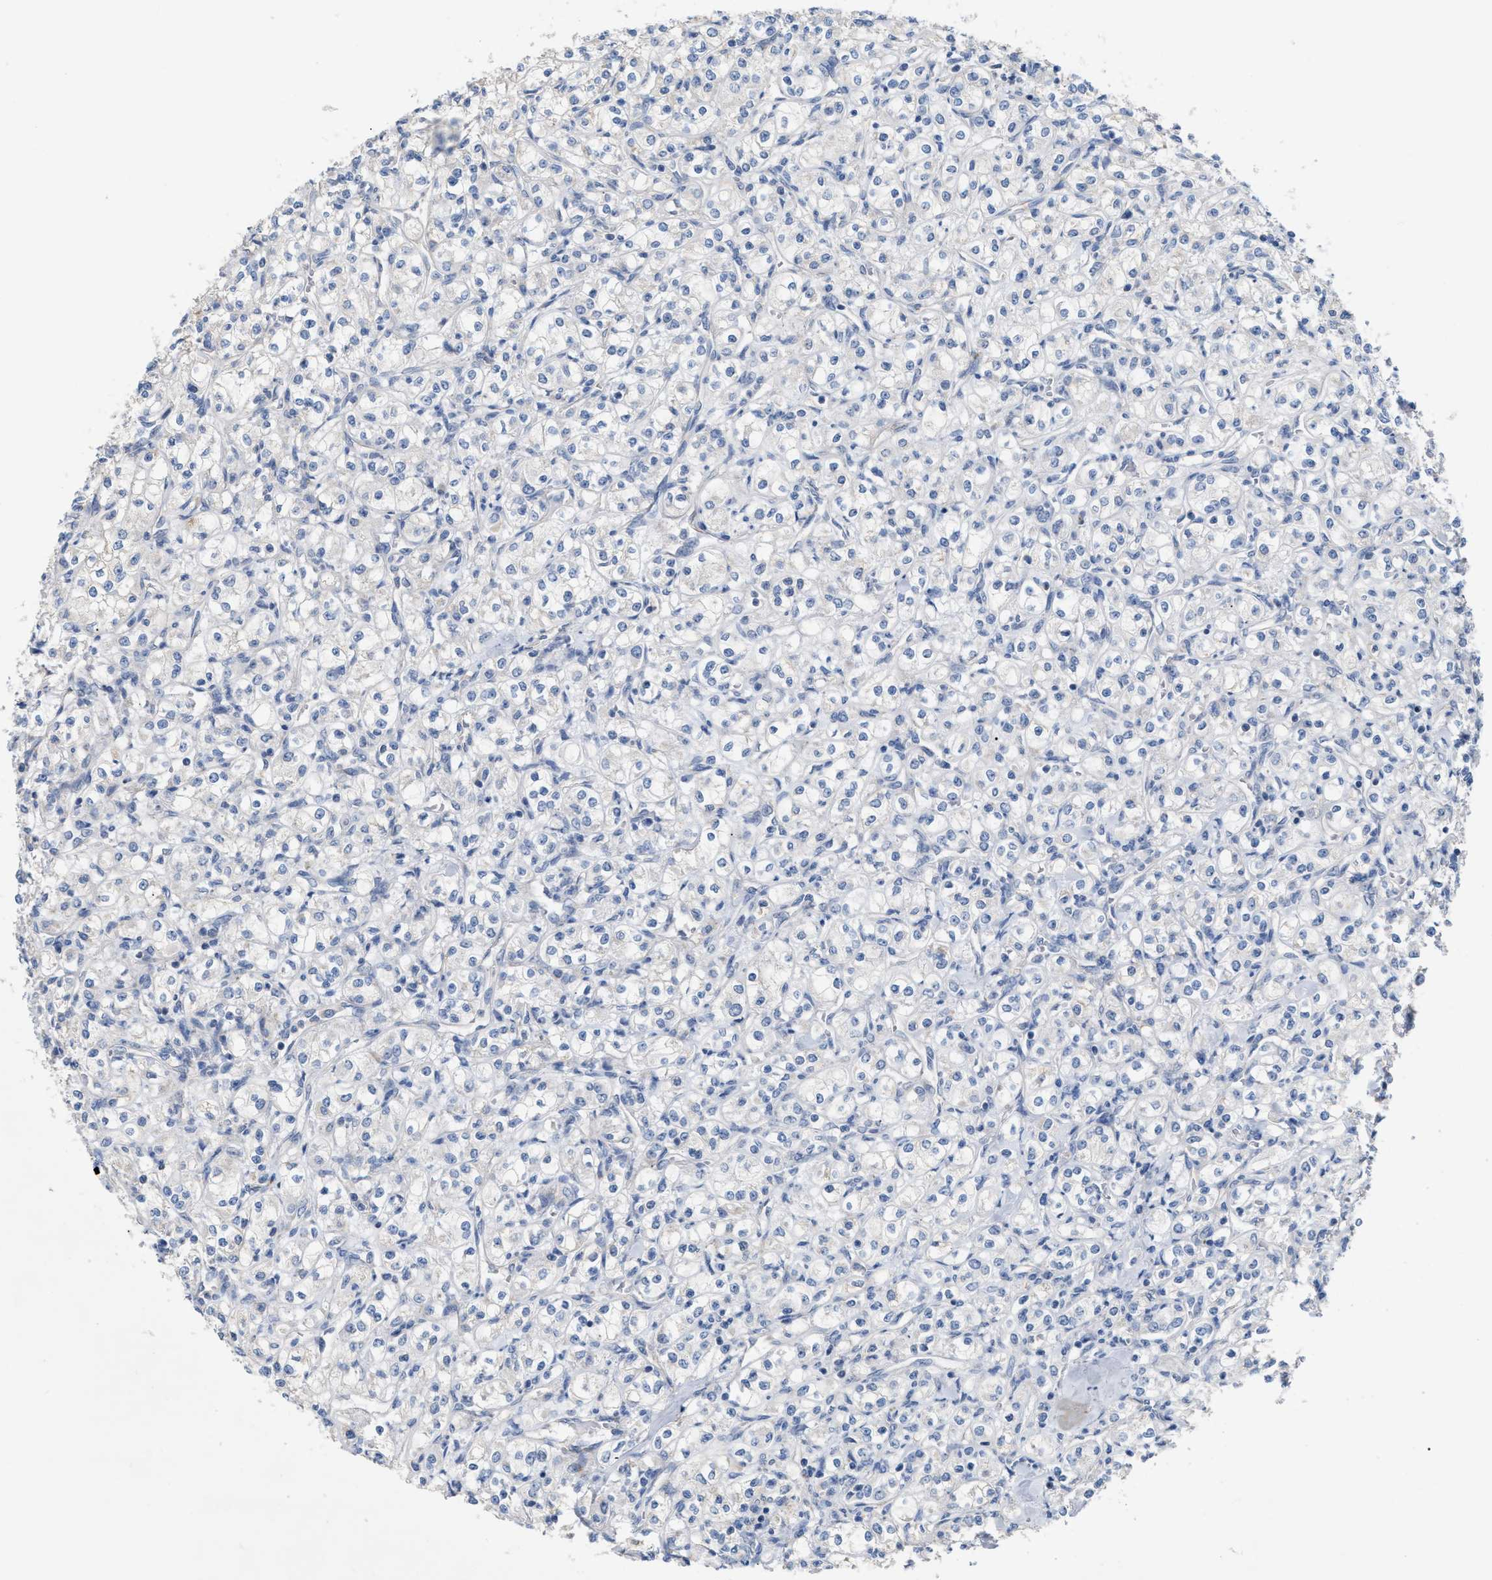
{"staining": {"intensity": "negative", "quantity": "none", "location": "none"}, "tissue": "renal cancer", "cell_type": "Tumor cells", "image_type": "cancer", "snomed": [{"axis": "morphology", "description": "Adenocarcinoma, NOS"}, {"axis": "topography", "description": "Kidney"}], "caption": "A histopathology image of renal cancer stained for a protein demonstrates no brown staining in tumor cells.", "gene": "DHX58", "patient": {"sex": "male", "age": 77}}